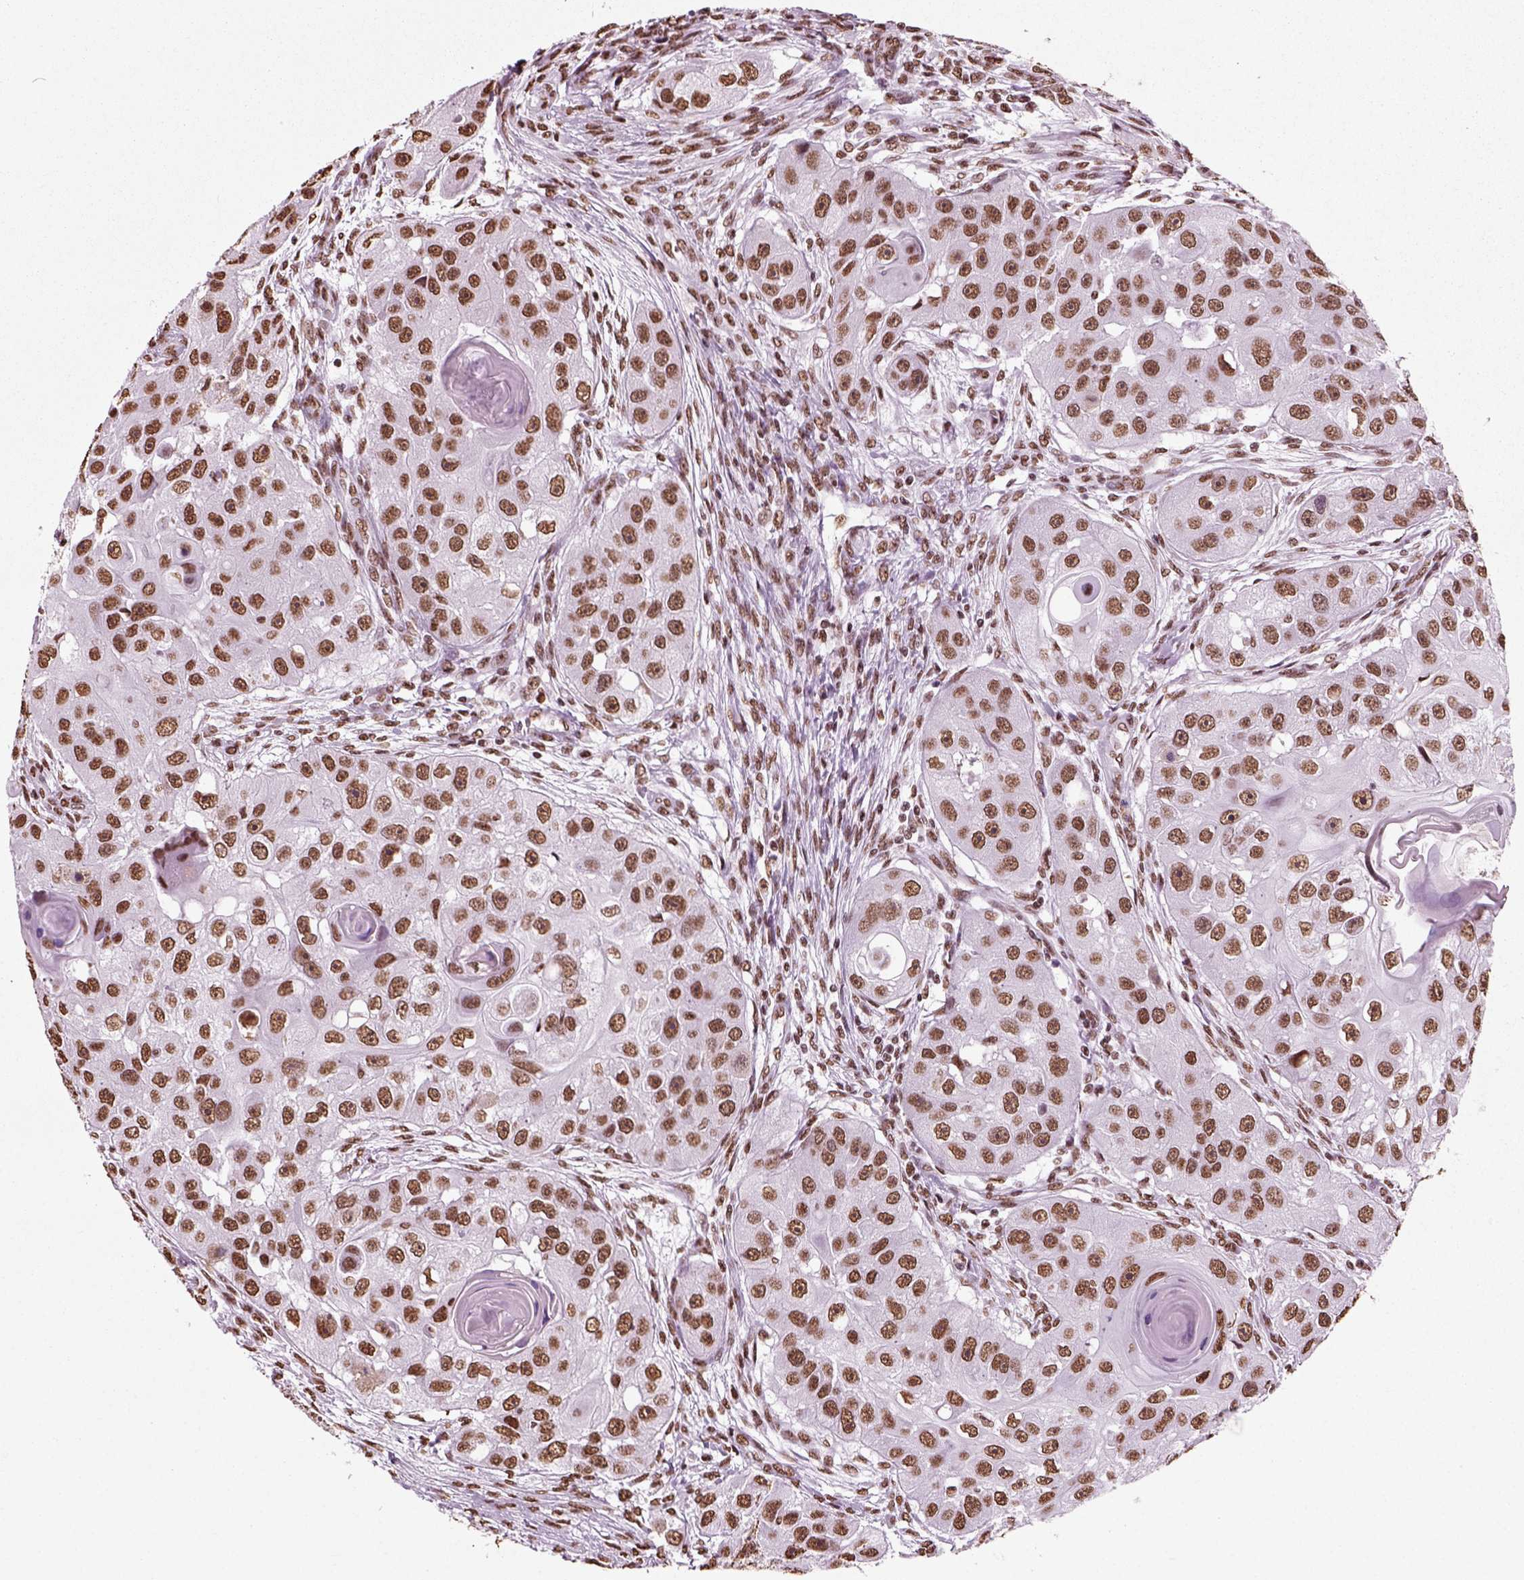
{"staining": {"intensity": "moderate", "quantity": ">75%", "location": "nuclear"}, "tissue": "head and neck cancer", "cell_type": "Tumor cells", "image_type": "cancer", "snomed": [{"axis": "morphology", "description": "Squamous cell carcinoma, NOS"}, {"axis": "topography", "description": "Head-Neck"}], "caption": "A high-resolution photomicrograph shows immunohistochemistry (IHC) staining of head and neck squamous cell carcinoma, which reveals moderate nuclear staining in approximately >75% of tumor cells. (Brightfield microscopy of DAB IHC at high magnification).", "gene": "POLR1H", "patient": {"sex": "male", "age": 51}}